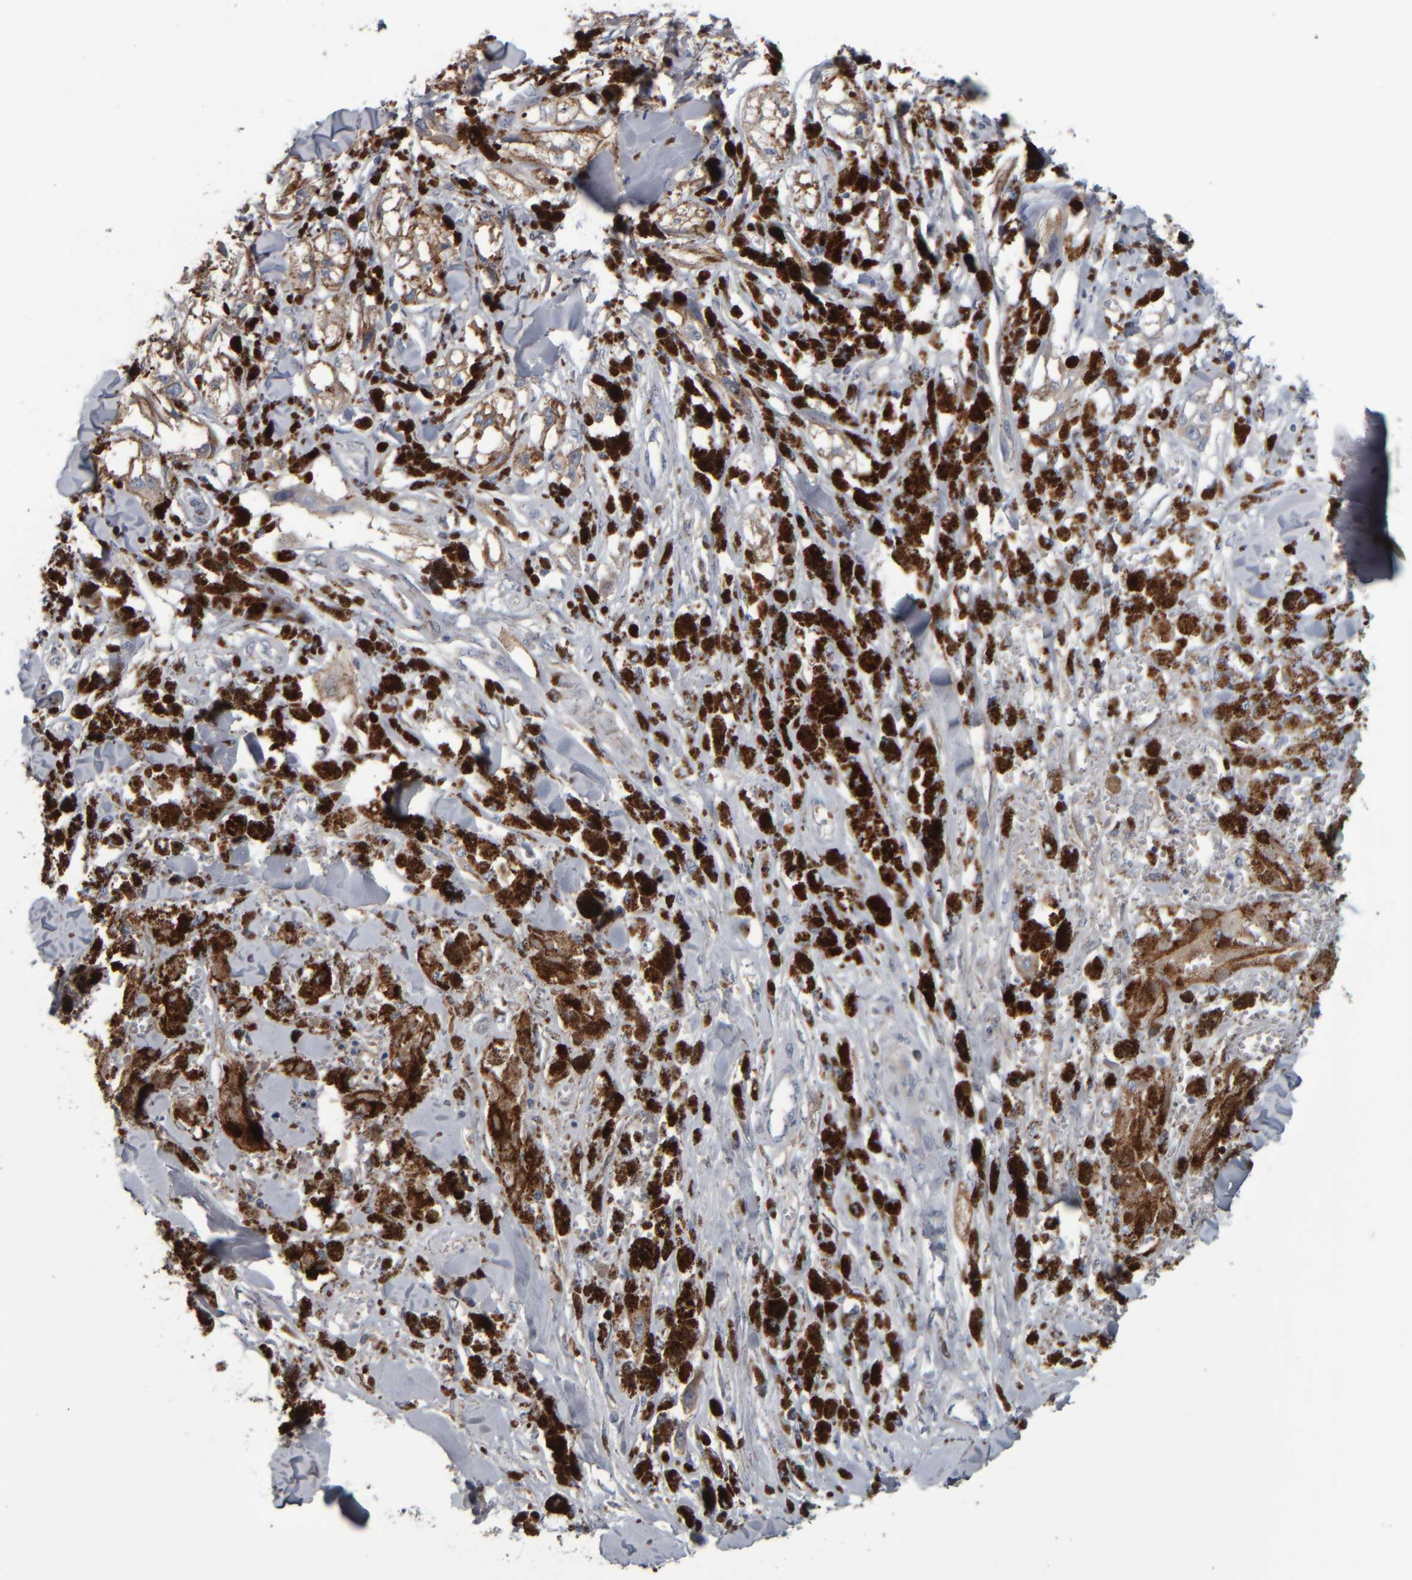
{"staining": {"intensity": "negative", "quantity": "none", "location": "none"}, "tissue": "melanoma", "cell_type": "Tumor cells", "image_type": "cancer", "snomed": [{"axis": "morphology", "description": "Malignant melanoma, NOS"}, {"axis": "topography", "description": "Skin"}], "caption": "This is an IHC photomicrograph of human melanoma. There is no positivity in tumor cells.", "gene": "CAVIN4", "patient": {"sex": "male", "age": 88}}